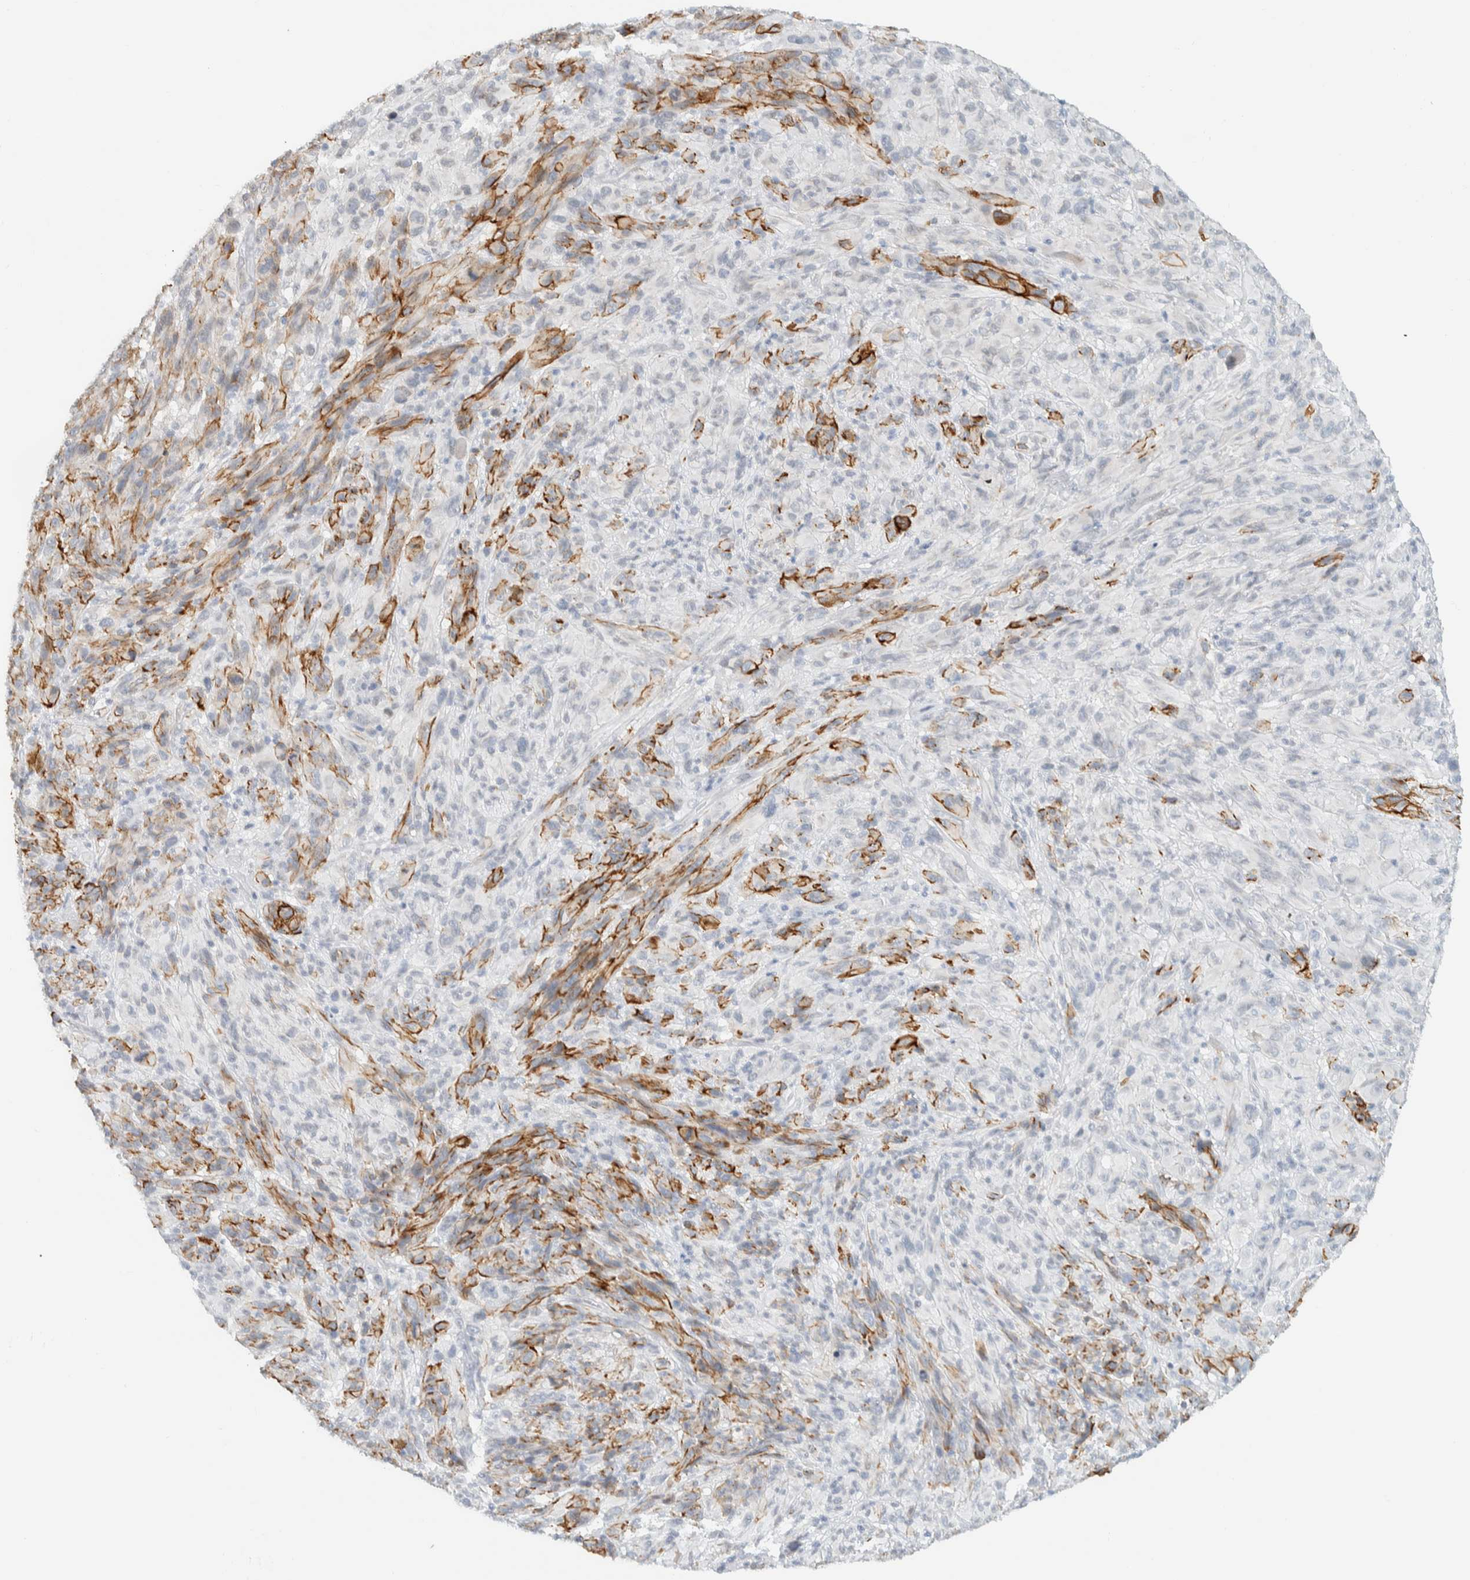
{"staining": {"intensity": "moderate", "quantity": "<25%", "location": "cytoplasmic/membranous"}, "tissue": "melanoma", "cell_type": "Tumor cells", "image_type": "cancer", "snomed": [{"axis": "morphology", "description": "Malignant melanoma, NOS"}, {"axis": "topography", "description": "Skin of head"}], "caption": "Immunohistochemistry of malignant melanoma reveals low levels of moderate cytoplasmic/membranous positivity in about <25% of tumor cells.", "gene": "C1QTNF12", "patient": {"sex": "male", "age": 96}}